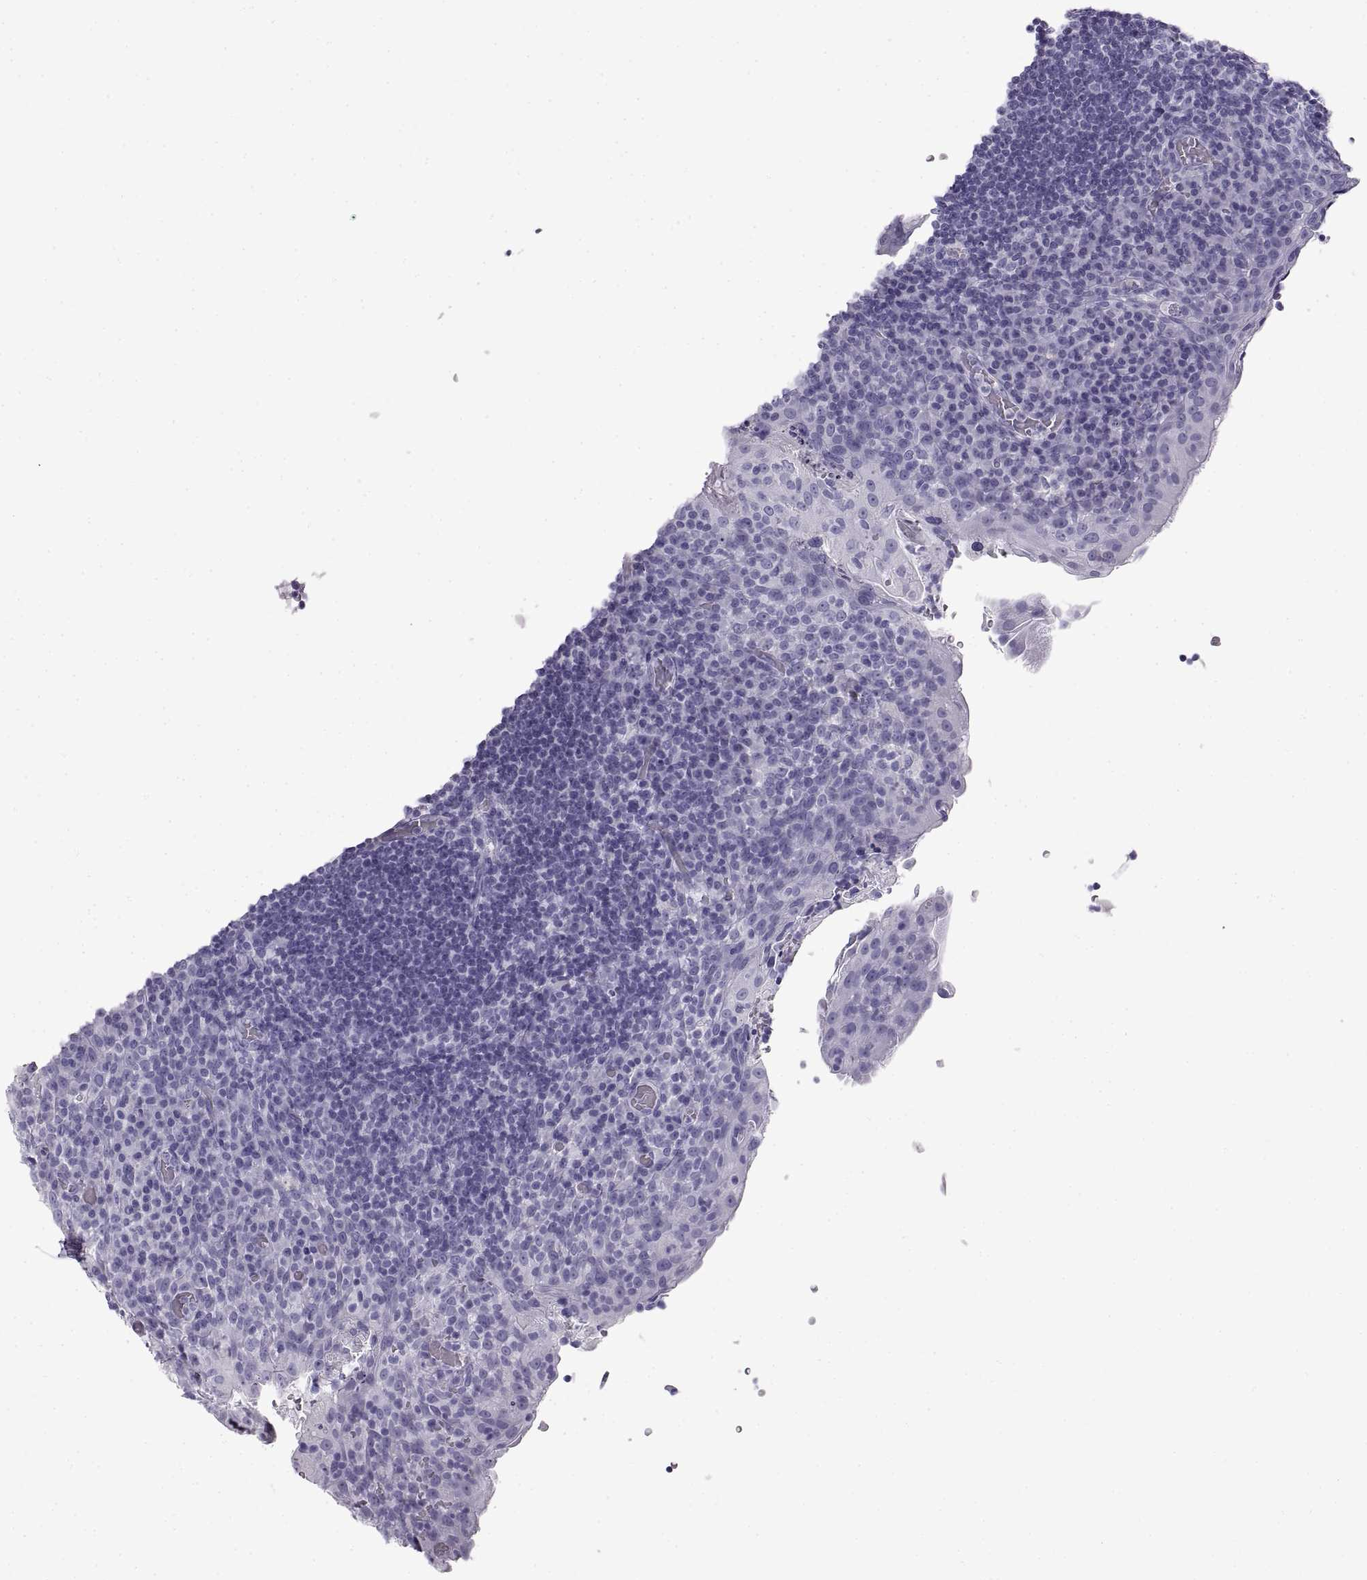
{"staining": {"intensity": "negative", "quantity": "none", "location": "none"}, "tissue": "tonsil", "cell_type": "Germinal center cells", "image_type": "normal", "snomed": [{"axis": "morphology", "description": "Normal tissue, NOS"}, {"axis": "topography", "description": "Tonsil"}], "caption": "This is an immunohistochemistry micrograph of benign tonsil. There is no expression in germinal center cells.", "gene": "RLBP1", "patient": {"sex": "male", "age": 17}}